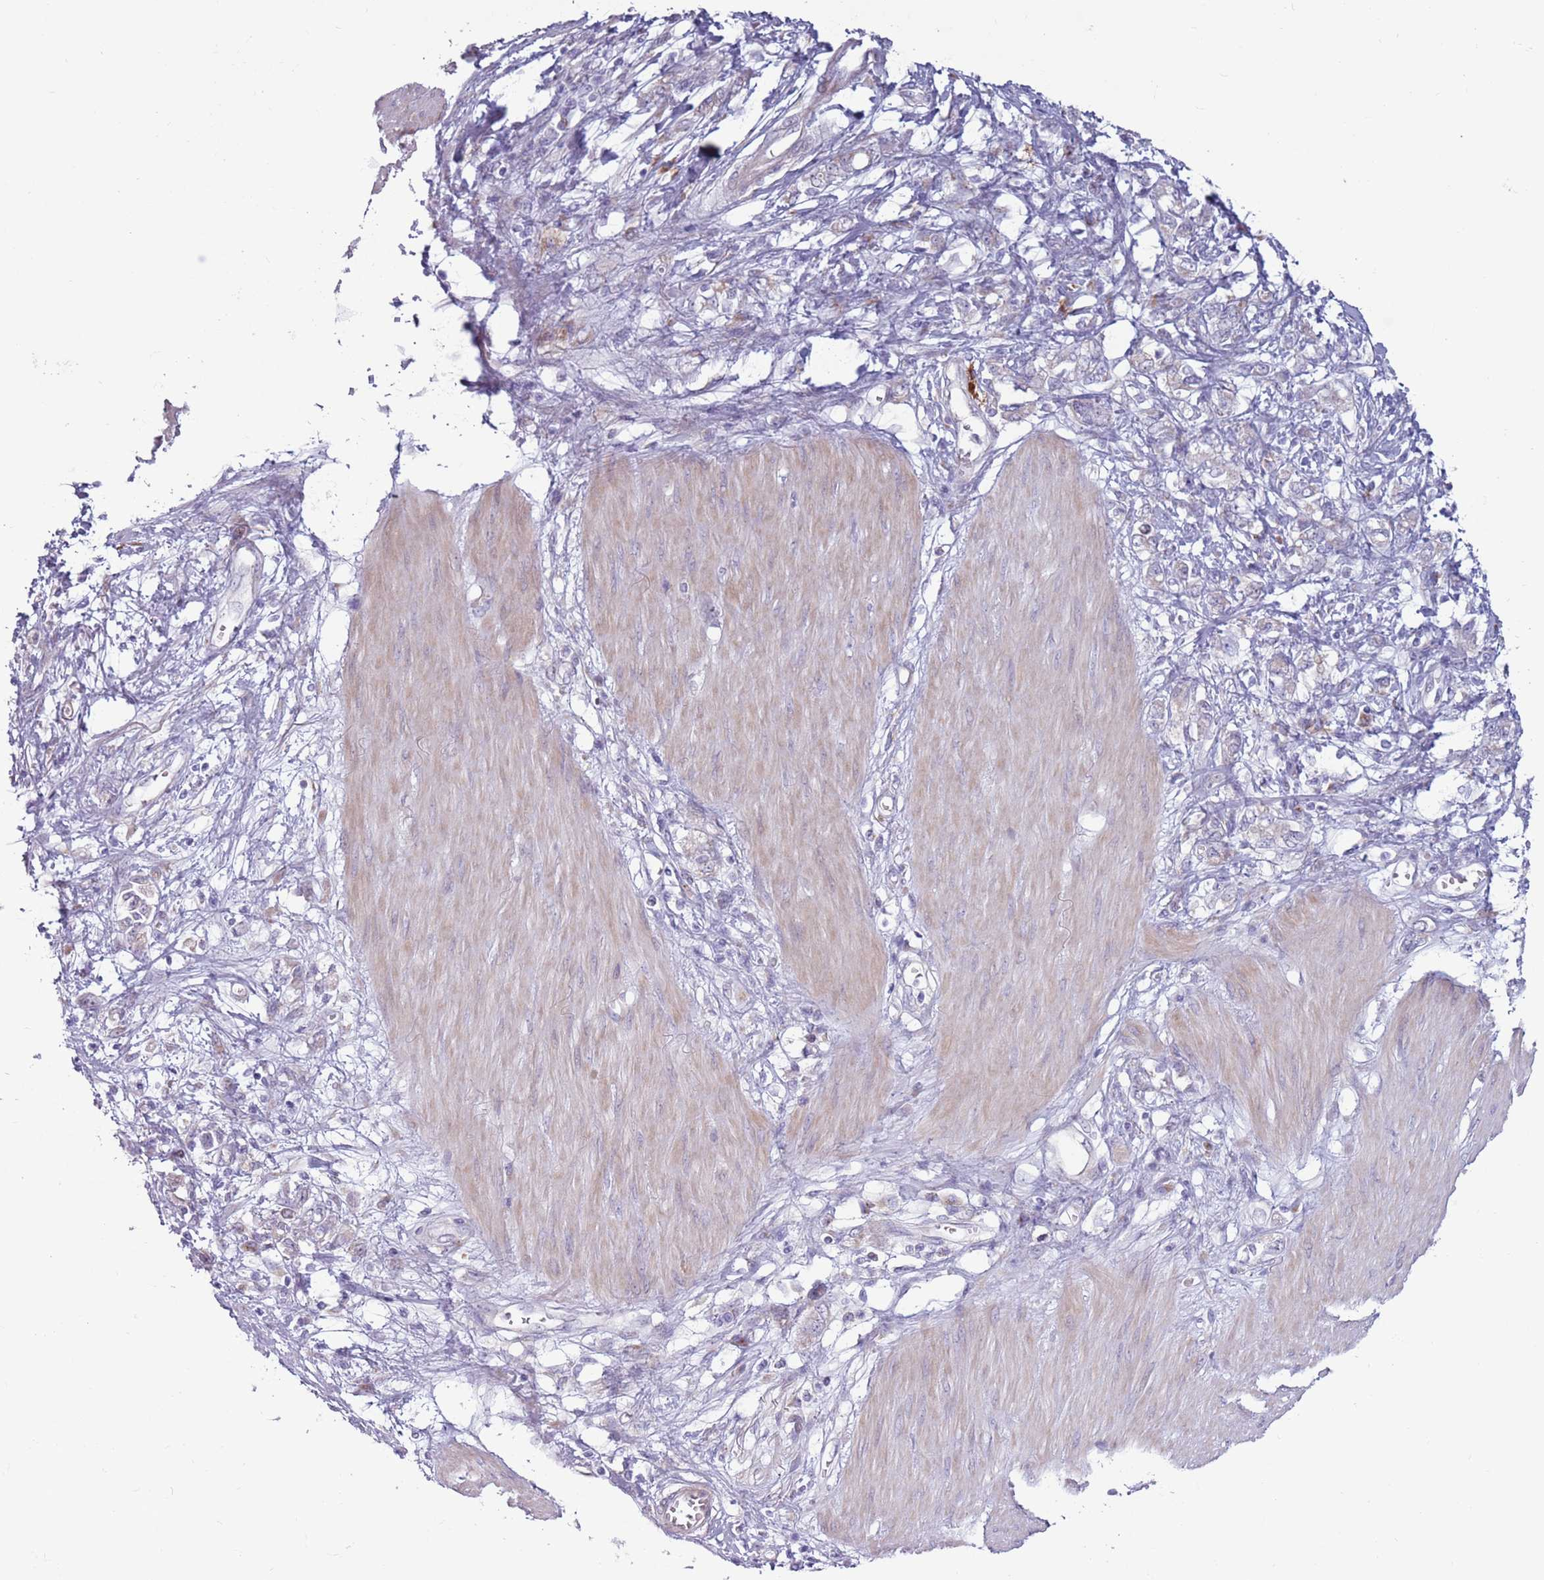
{"staining": {"intensity": "negative", "quantity": "none", "location": "none"}, "tissue": "stomach cancer", "cell_type": "Tumor cells", "image_type": "cancer", "snomed": [{"axis": "morphology", "description": "Adenocarcinoma, NOS"}, {"axis": "topography", "description": "Stomach"}], "caption": "Immunohistochemistry photomicrograph of neoplastic tissue: human stomach cancer stained with DAB (3,3'-diaminobenzidine) exhibits no significant protein staining in tumor cells.", "gene": "CCDC150", "patient": {"sex": "female", "age": 76}}